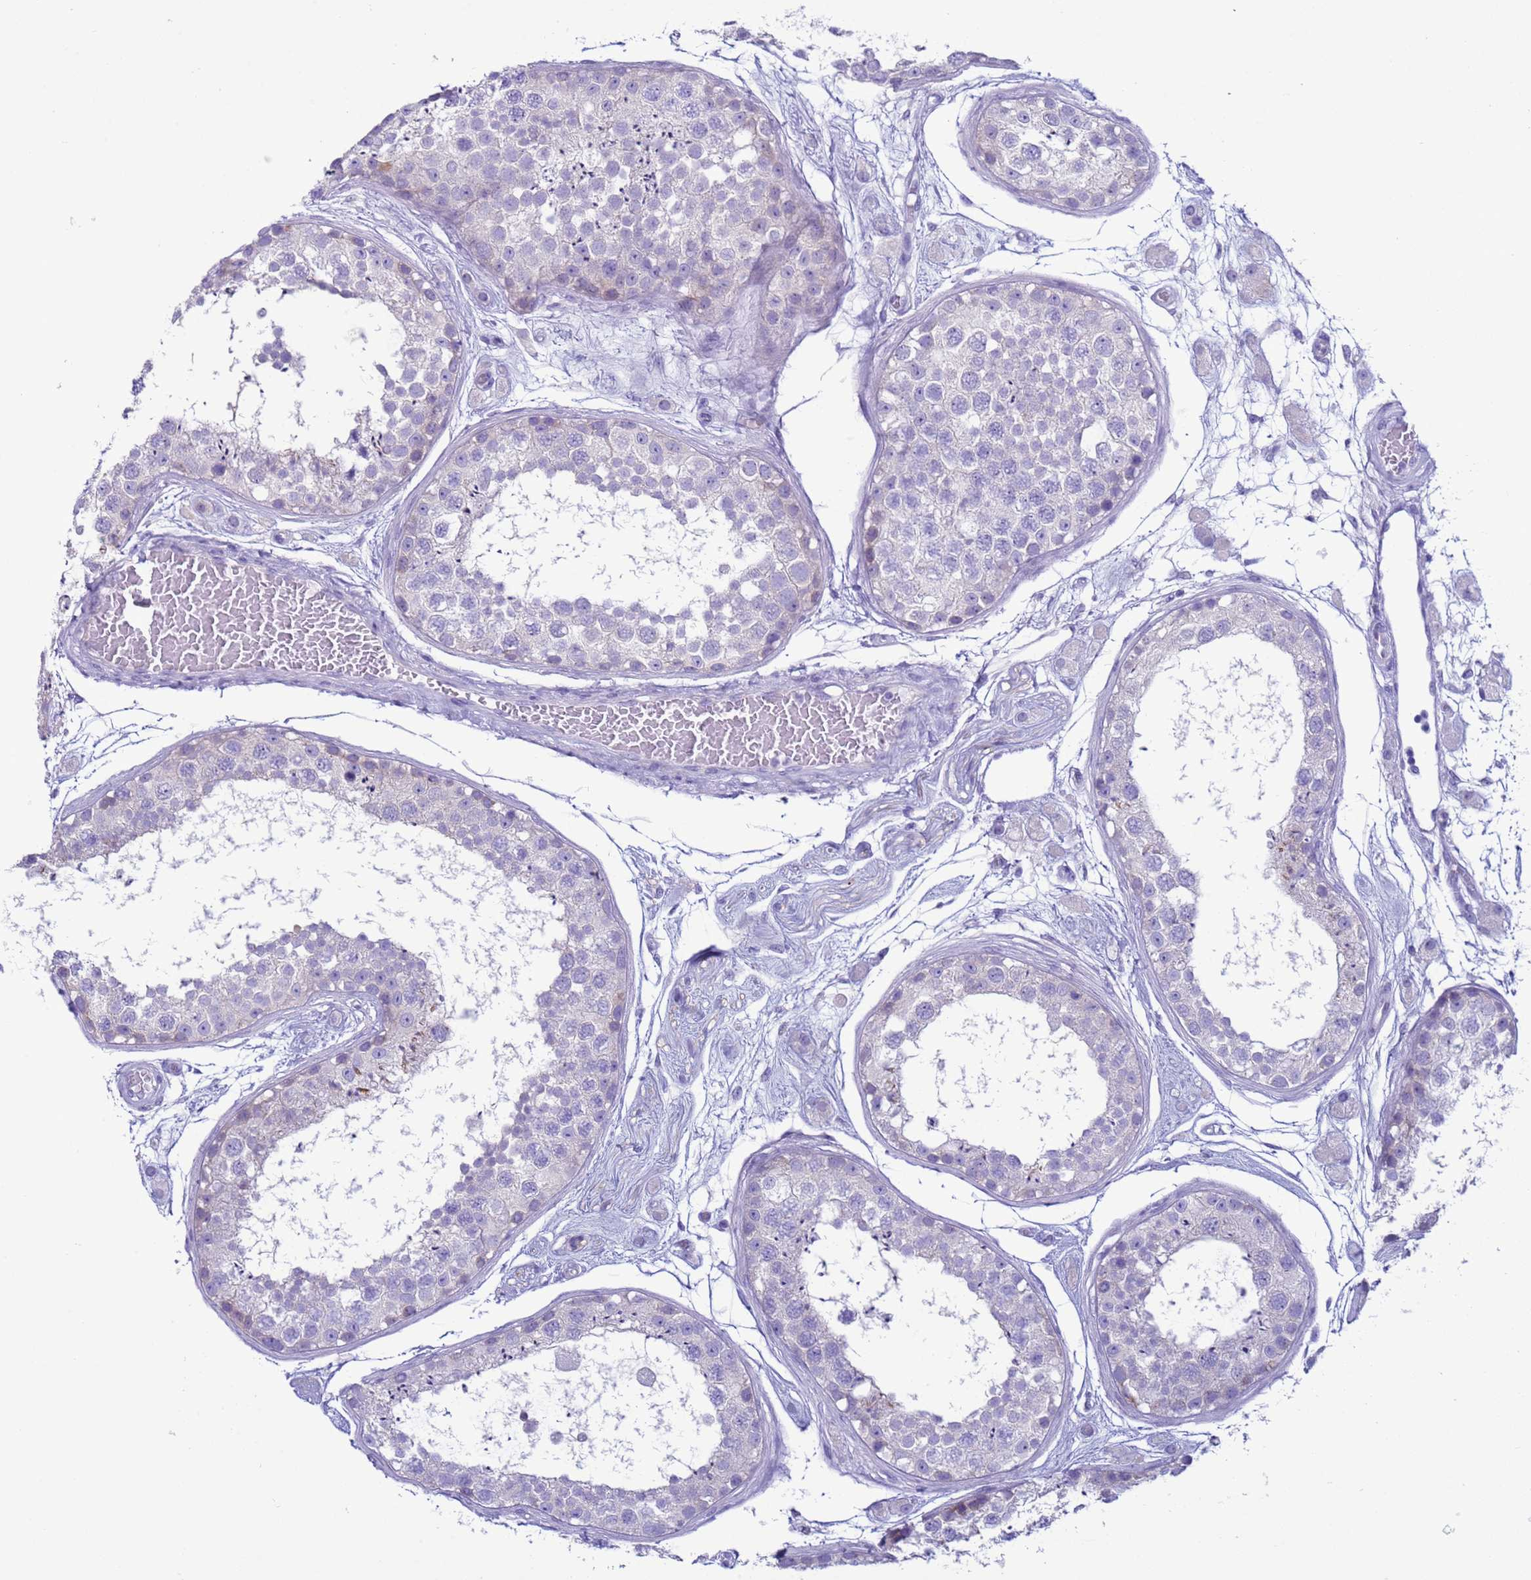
{"staining": {"intensity": "negative", "quantity": "none", "location": "none"}, "tissue": "testis", "cell_type": "Cells in seminiferous ducts", "image_type": "normal", "snomed": [{"axis": "morphology", "description": "Normal tissue, NOS"}, {"axis": "topography", "description": "Testis"}], "caption": "Image shows no significant protein positivity in cells in seminiferous ducts of unremarkable testis.", "gene": "CST1", "patient": {"sex": "male", "age": 25}}